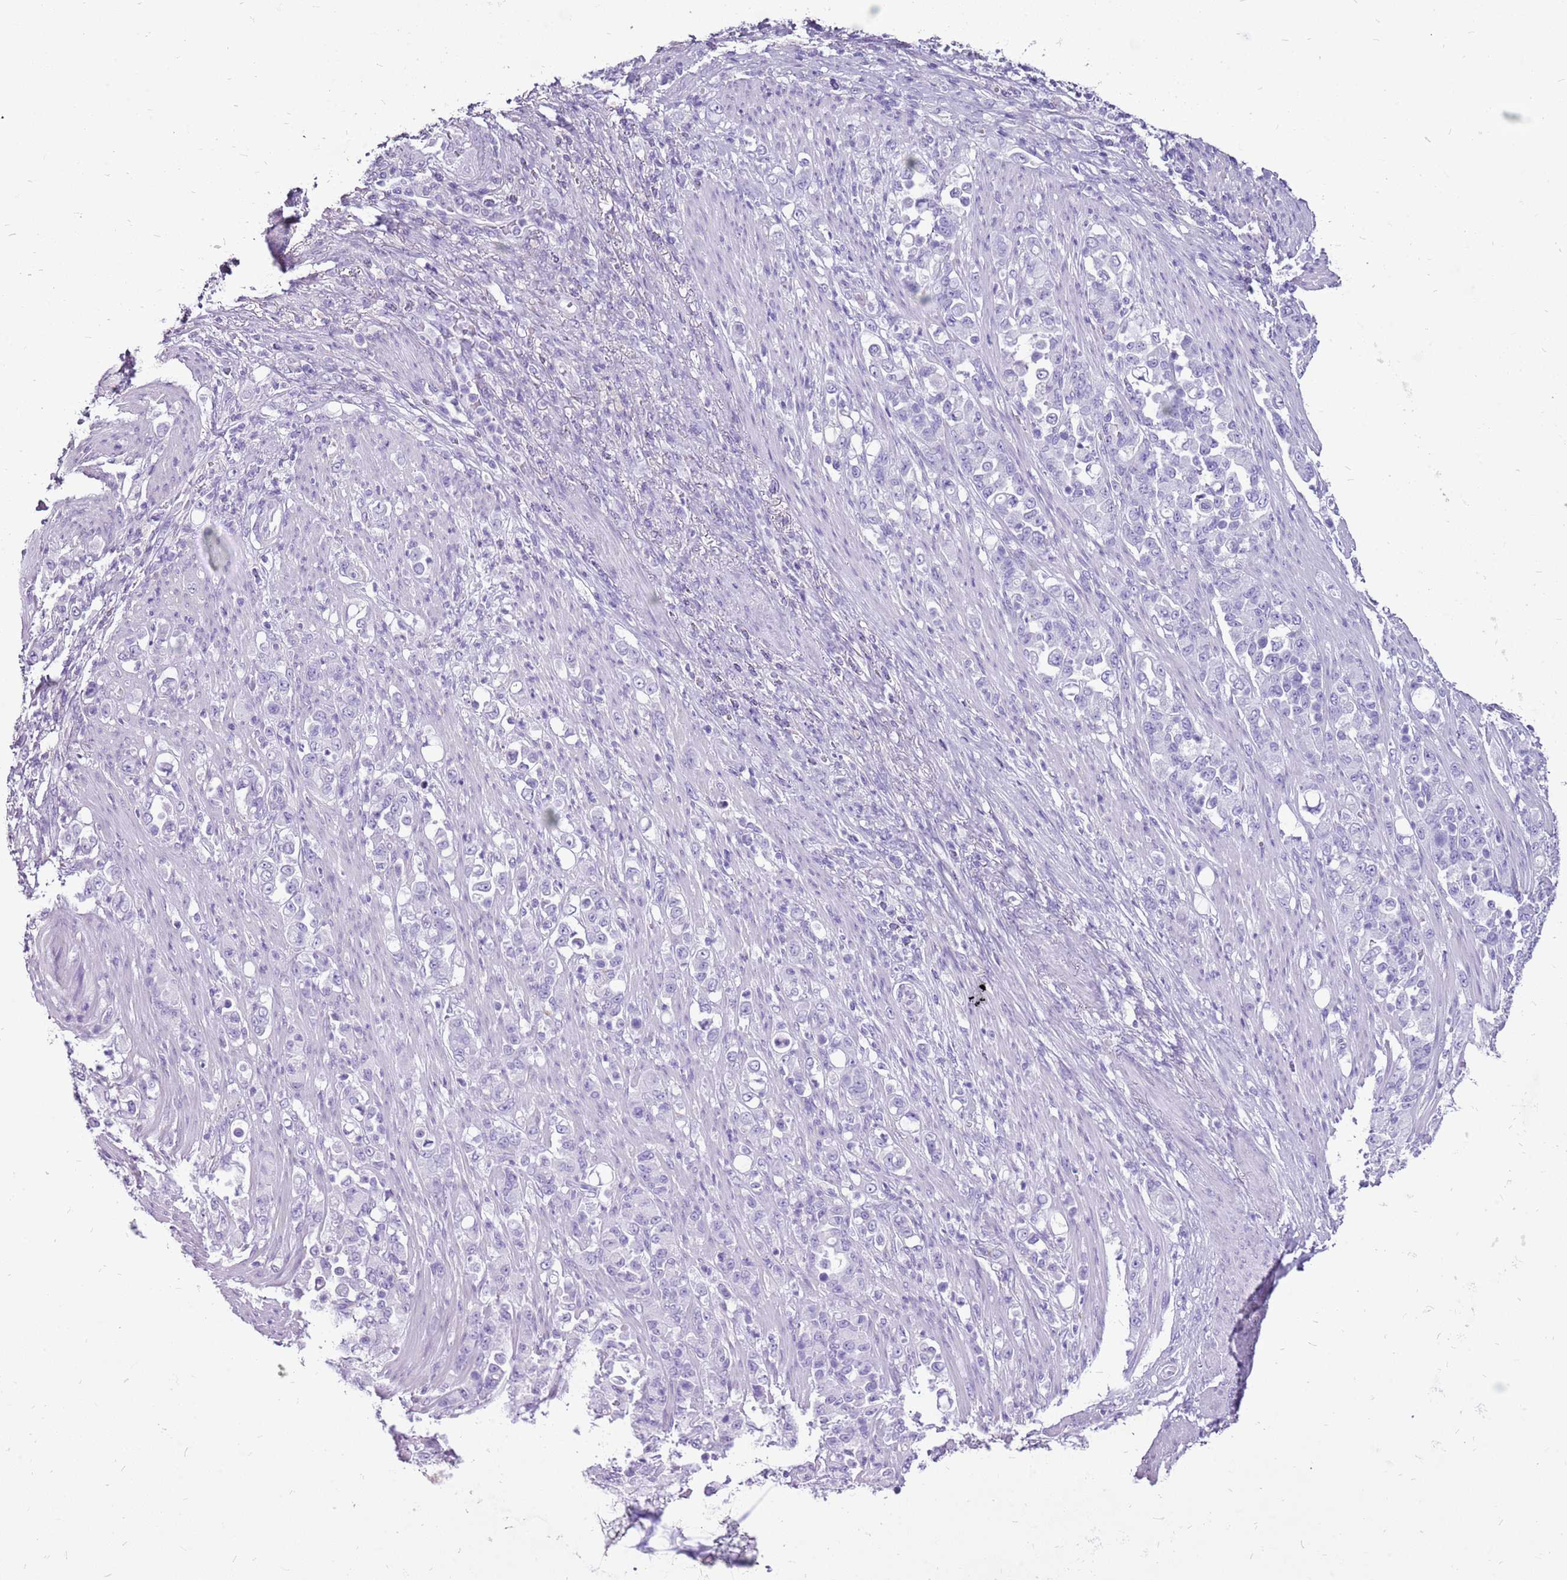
{"staining": {"intensity": "negative", "quantity": "none", "location": "none"}, "tissue": "stomach cancer", "cell_type": "Tumor cells", "image_type": "cancer", "snomed": [{"axis": "morphology", "description": "Normal tissue, NOS"}, {"axis": "morphology", "description": "Adenocarcinoma, NOS"}, {"axis": "topography", "description": "Stomach"}], "caption": "Immunohistochemical staining of human stomach adenocarcinoma demonstrates no significant expression in tumor cells.", "gene": "ACSS3", "patient": {"sex": "female", "age": 79}}